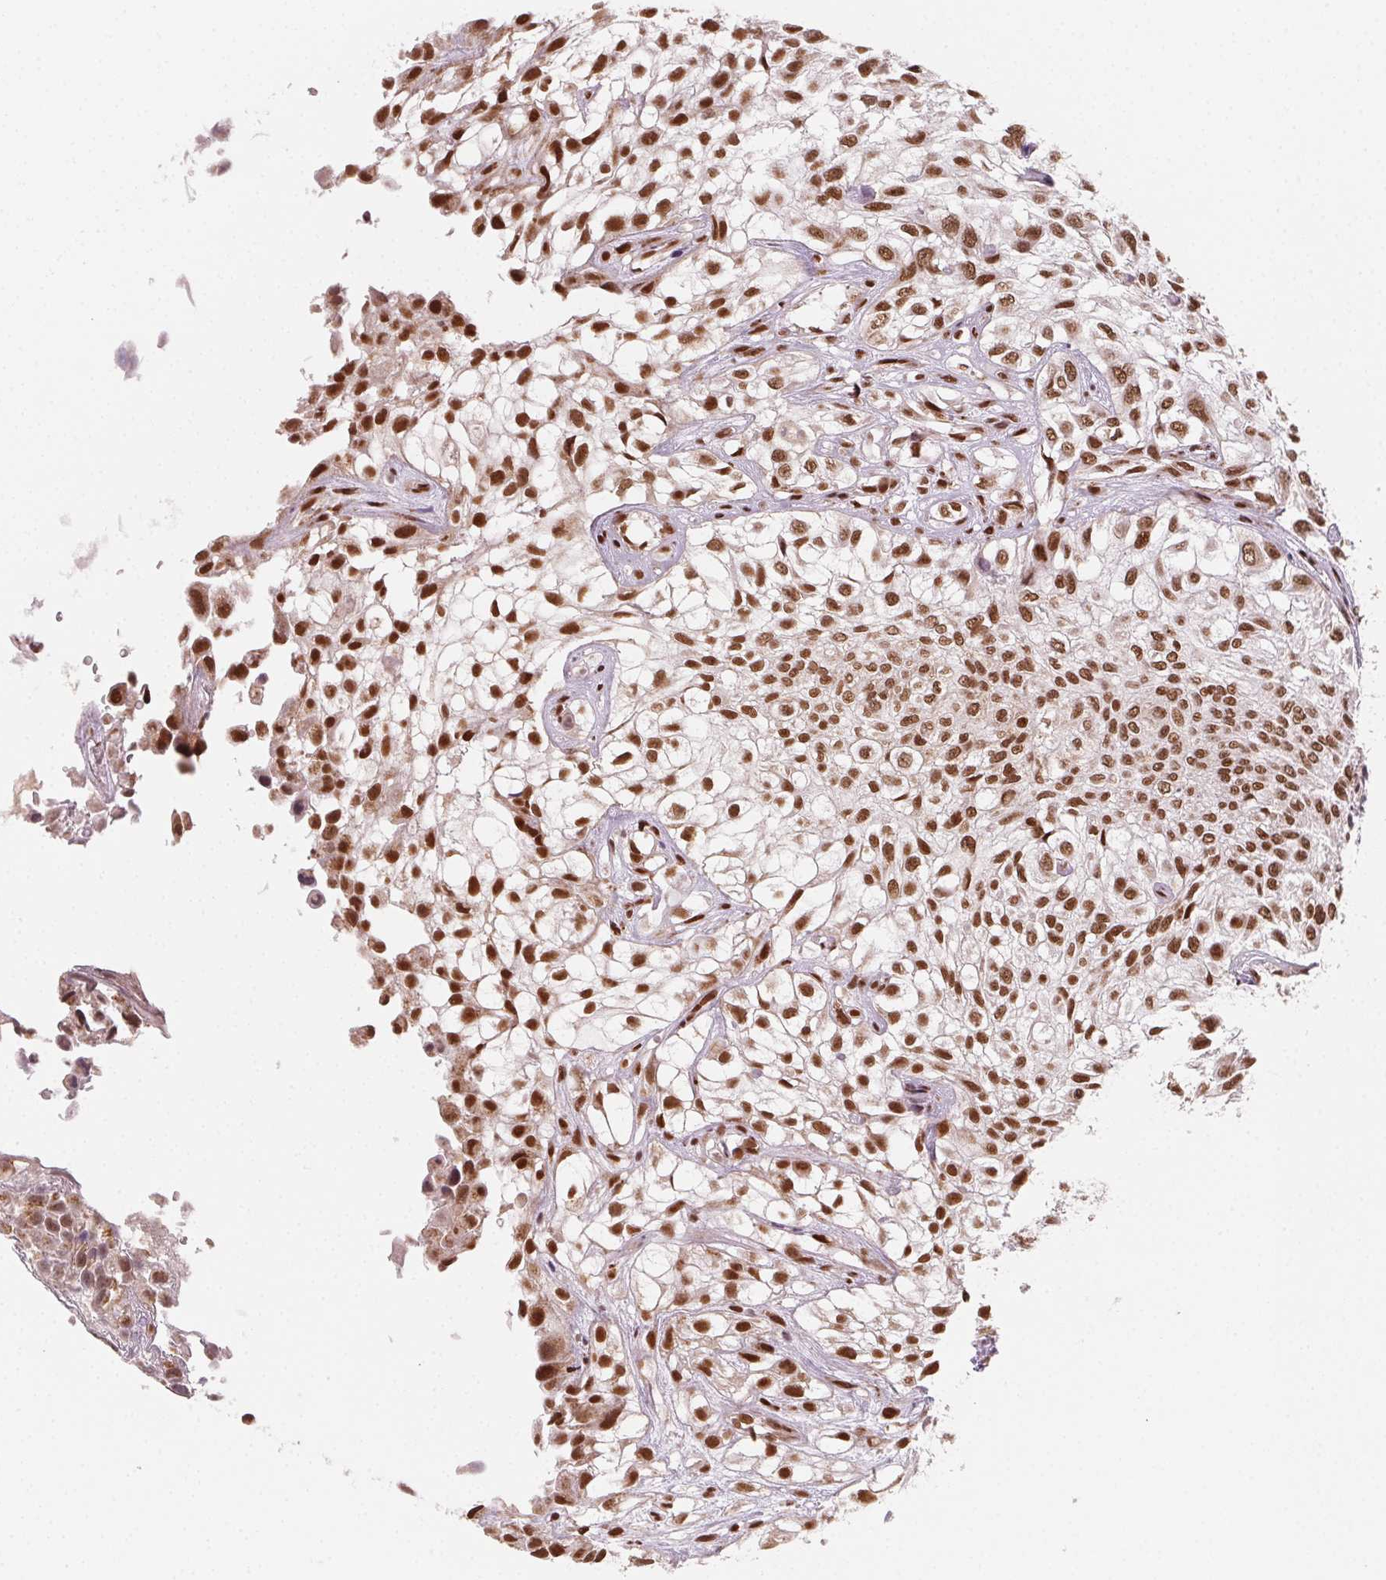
{"staining": {"intensity": "moderate", "quantity": ">75%", "location": "nuclear"}, "tissue": "urothelial cancer", "cell_type": "Tumor cells", "image_type": "cancer", "snomed": [{"axis": "morphology", "description": "Urothelial carcinoma, High grade"}, {"axis": "topography", "description": "Urinary bladder"}], "caption": "Immunohistochemical staining of urothelial carcinoma (high-grade) demonstrates medium levels of moderate nuclear staining in about >75% of tumor cells.", "gene": "TOPORS", "patient": {"sex": "male", "age": 56}}